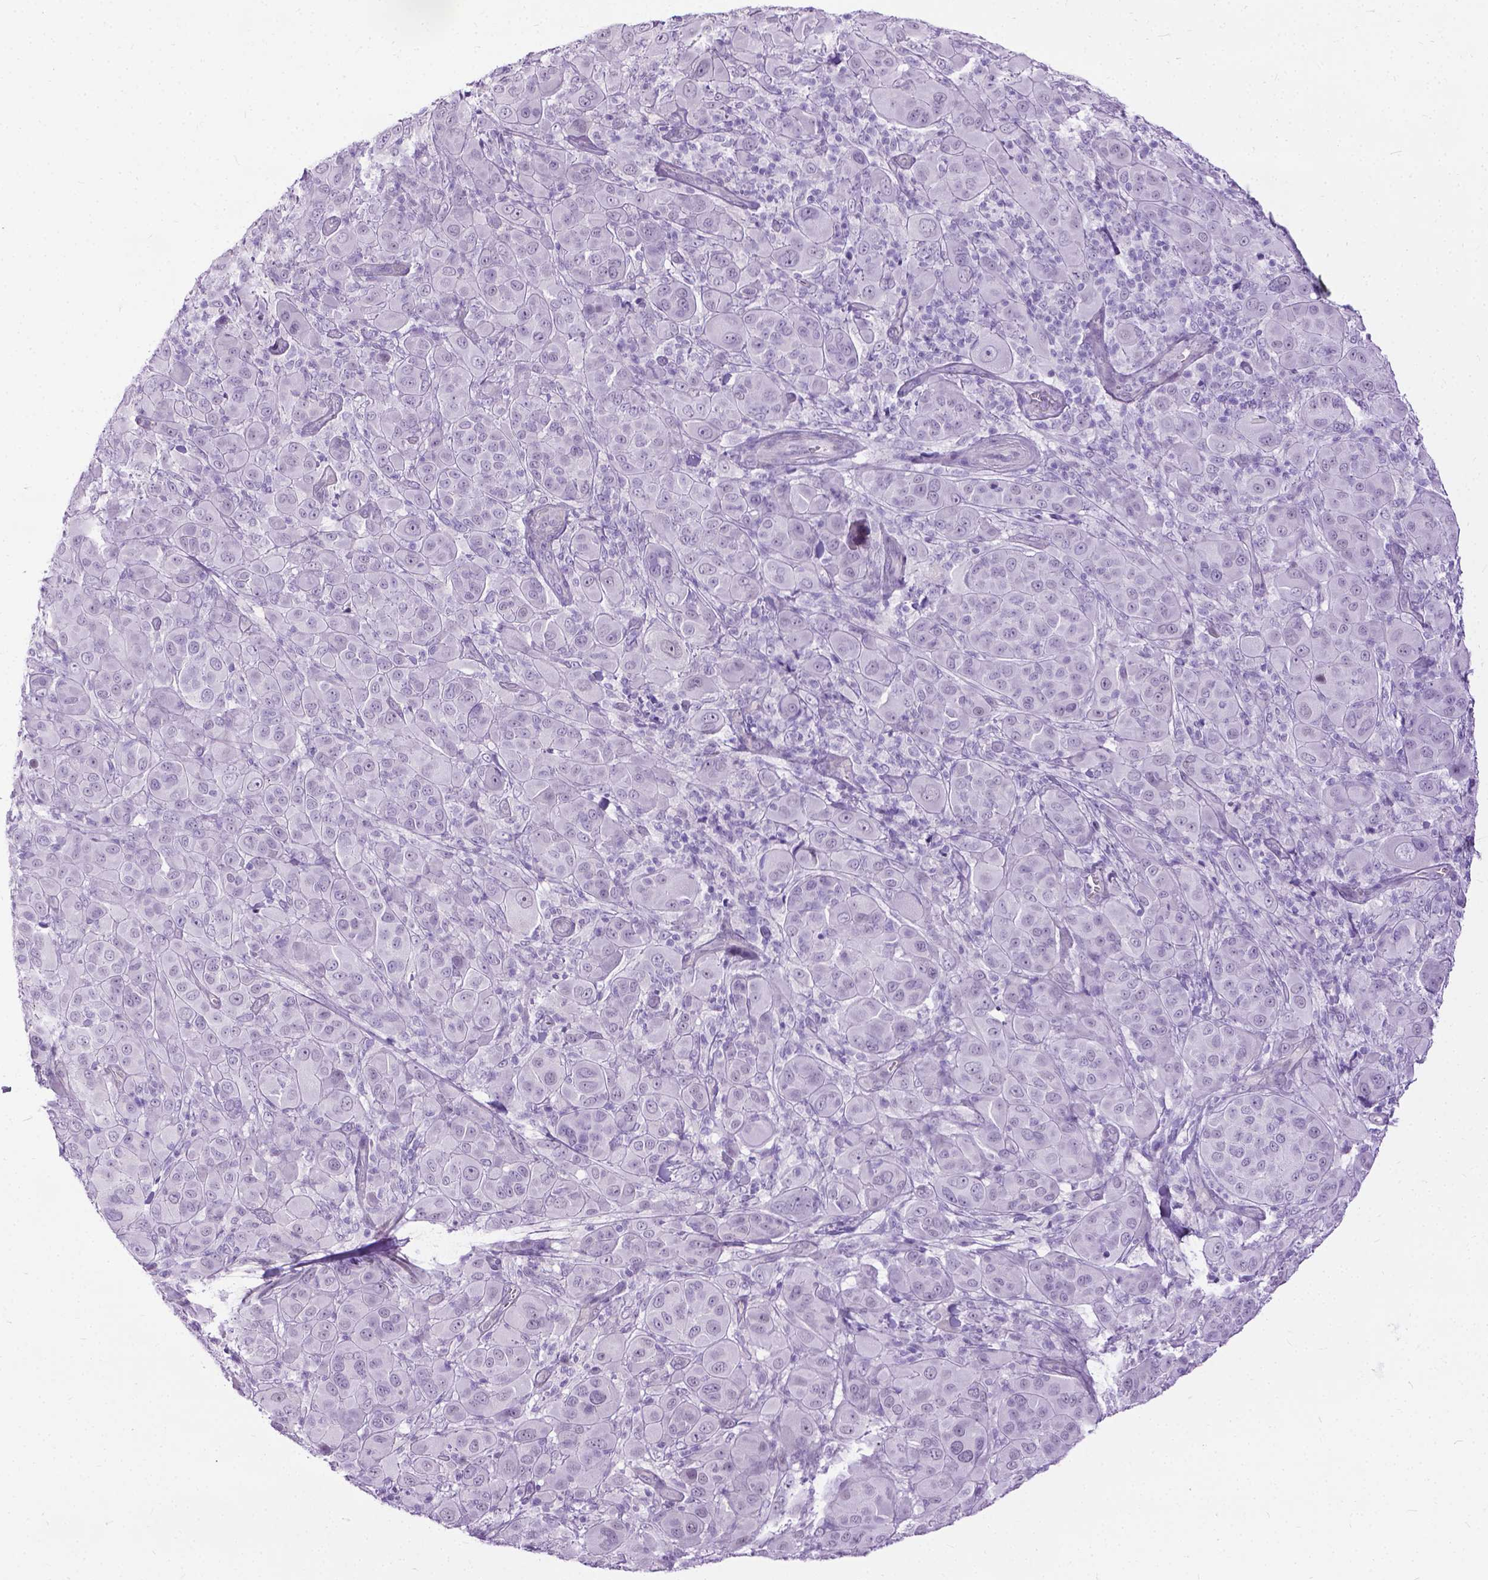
{"staining": {"intensity": "negative", "quantity": "none", "location": "none"}, "tissue": "melanoma", "cell_type": "Tumor cells", "image_type": "cancer", "snomed": [{"axis": "morphology", "description": "Malignant melanoma, NOS"}, {"axis": "topography", "description": "Skin"}], "caption": "Tumor cells are negative for brown protein staining in melanoma. Nuclei are stained in blue.", "gene": "PROB1", "patient": {"sex": "female", "age": 87}}